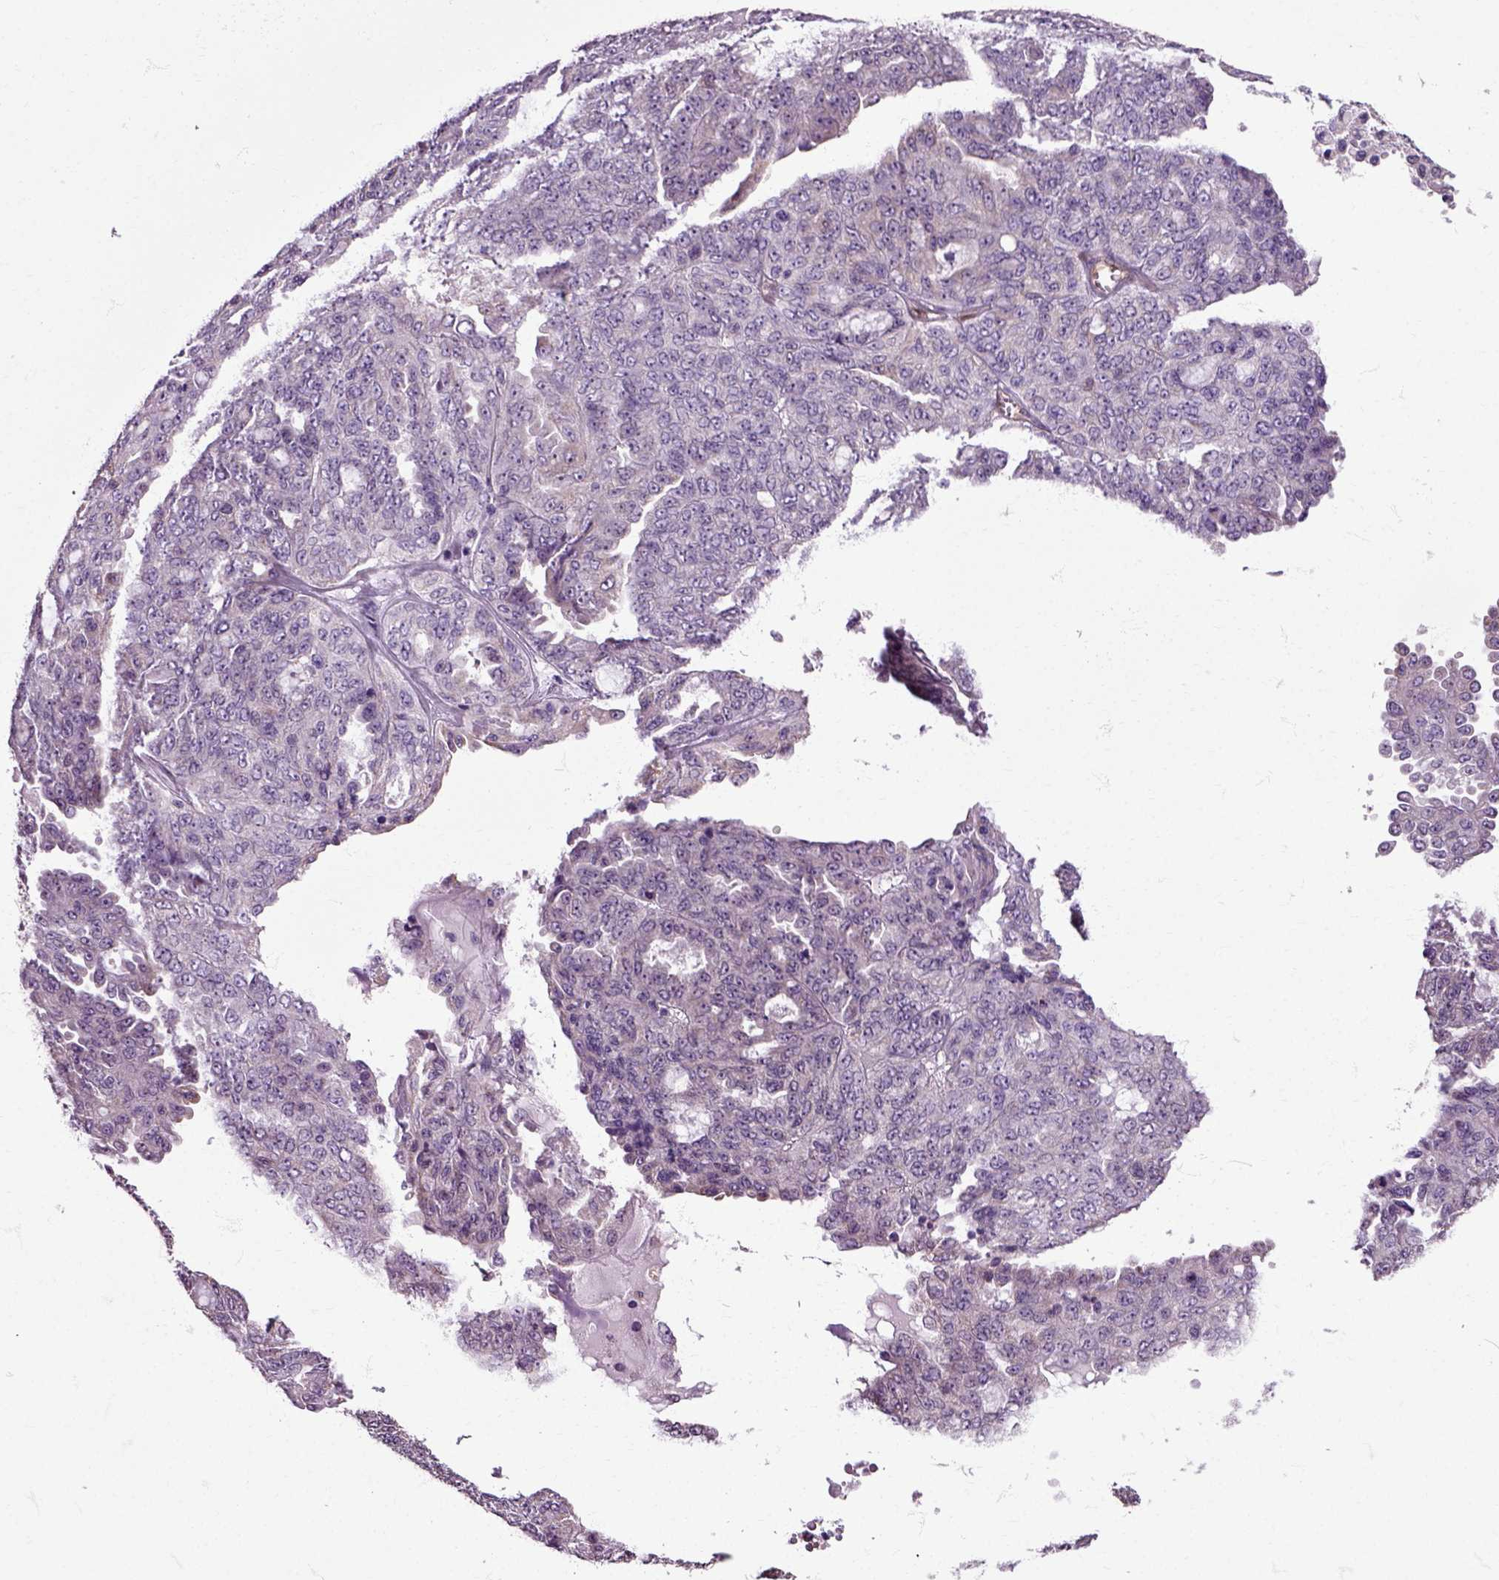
{"staining": {"intensity": "negative", "quantity": "none", "location": "none"}, "tissue": "ovarian cancer", "cell_type": "Tumor cells", "image_type": "cancer", "snomed": [{"axis": "morphology", "description": "Cystadenocarcinoma, serous, NOS"}, {"axis": "topography", "description": "Ovary"}], "caption": "IHC of ovarian cancer reveals no positivity in tumor cells.", "gene": "HSPA2", "patient": {"sex": "female", "age": 71}}